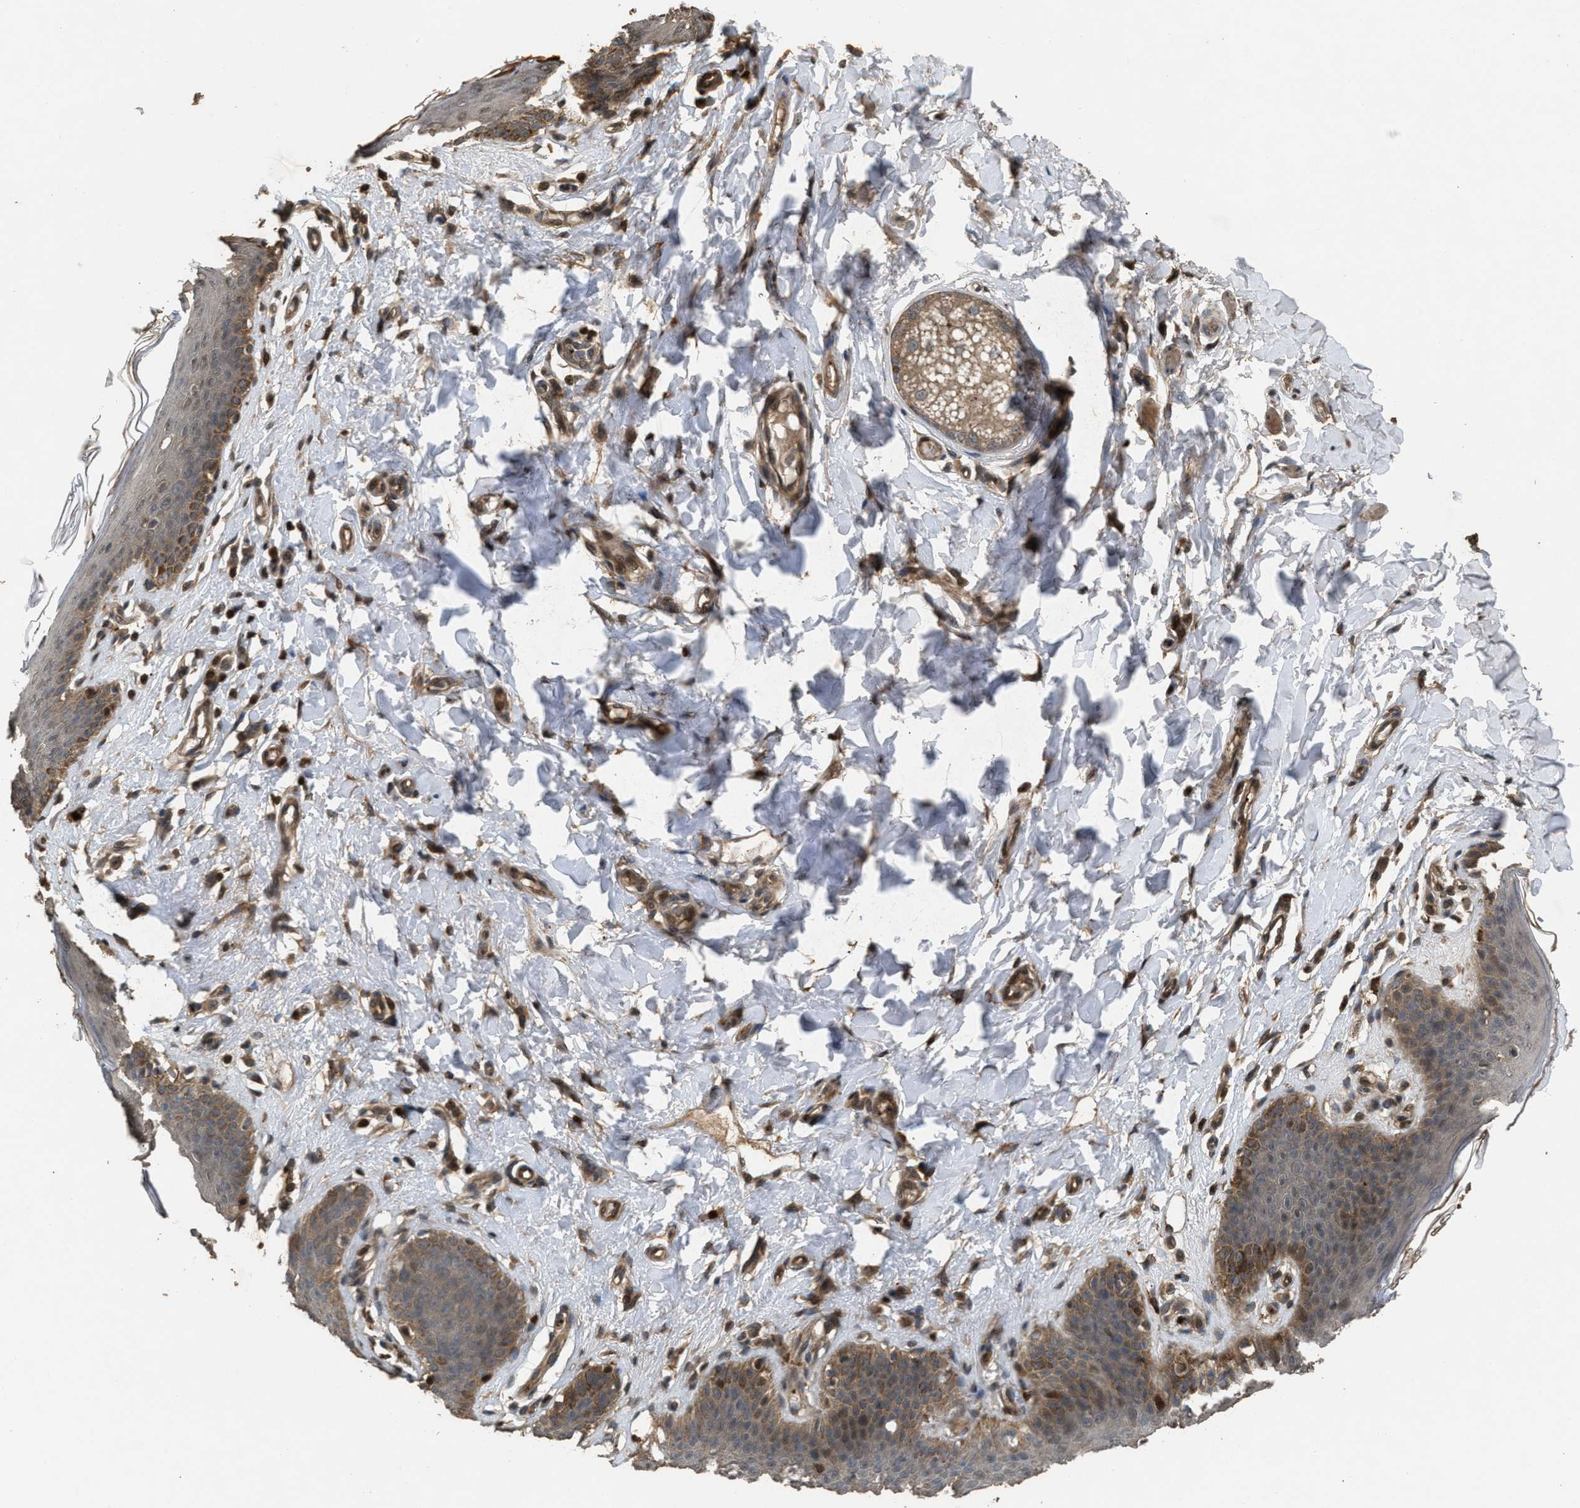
{"staining": {"intensity": "moderate", "quantity": "<25%", "location": "cytoplasmic/membranous"}, "tissue": "skin", "cell_type": "Epidermal cells", "image_type": "normal", "snomed": [{"axis": "morphology", "description": "Normal tissue, NOS"}, {"axis": "topography", "description": "Vulva"}], "caption": "Approximately <25% of epidermal cells in benign skin exhibit moderate cytoplasmic/membranous protein positivity as visualized by brown immunohistochemical staining.", "gene": "ARHGDIA", "patient": {"sex": "female", "age": 66}}